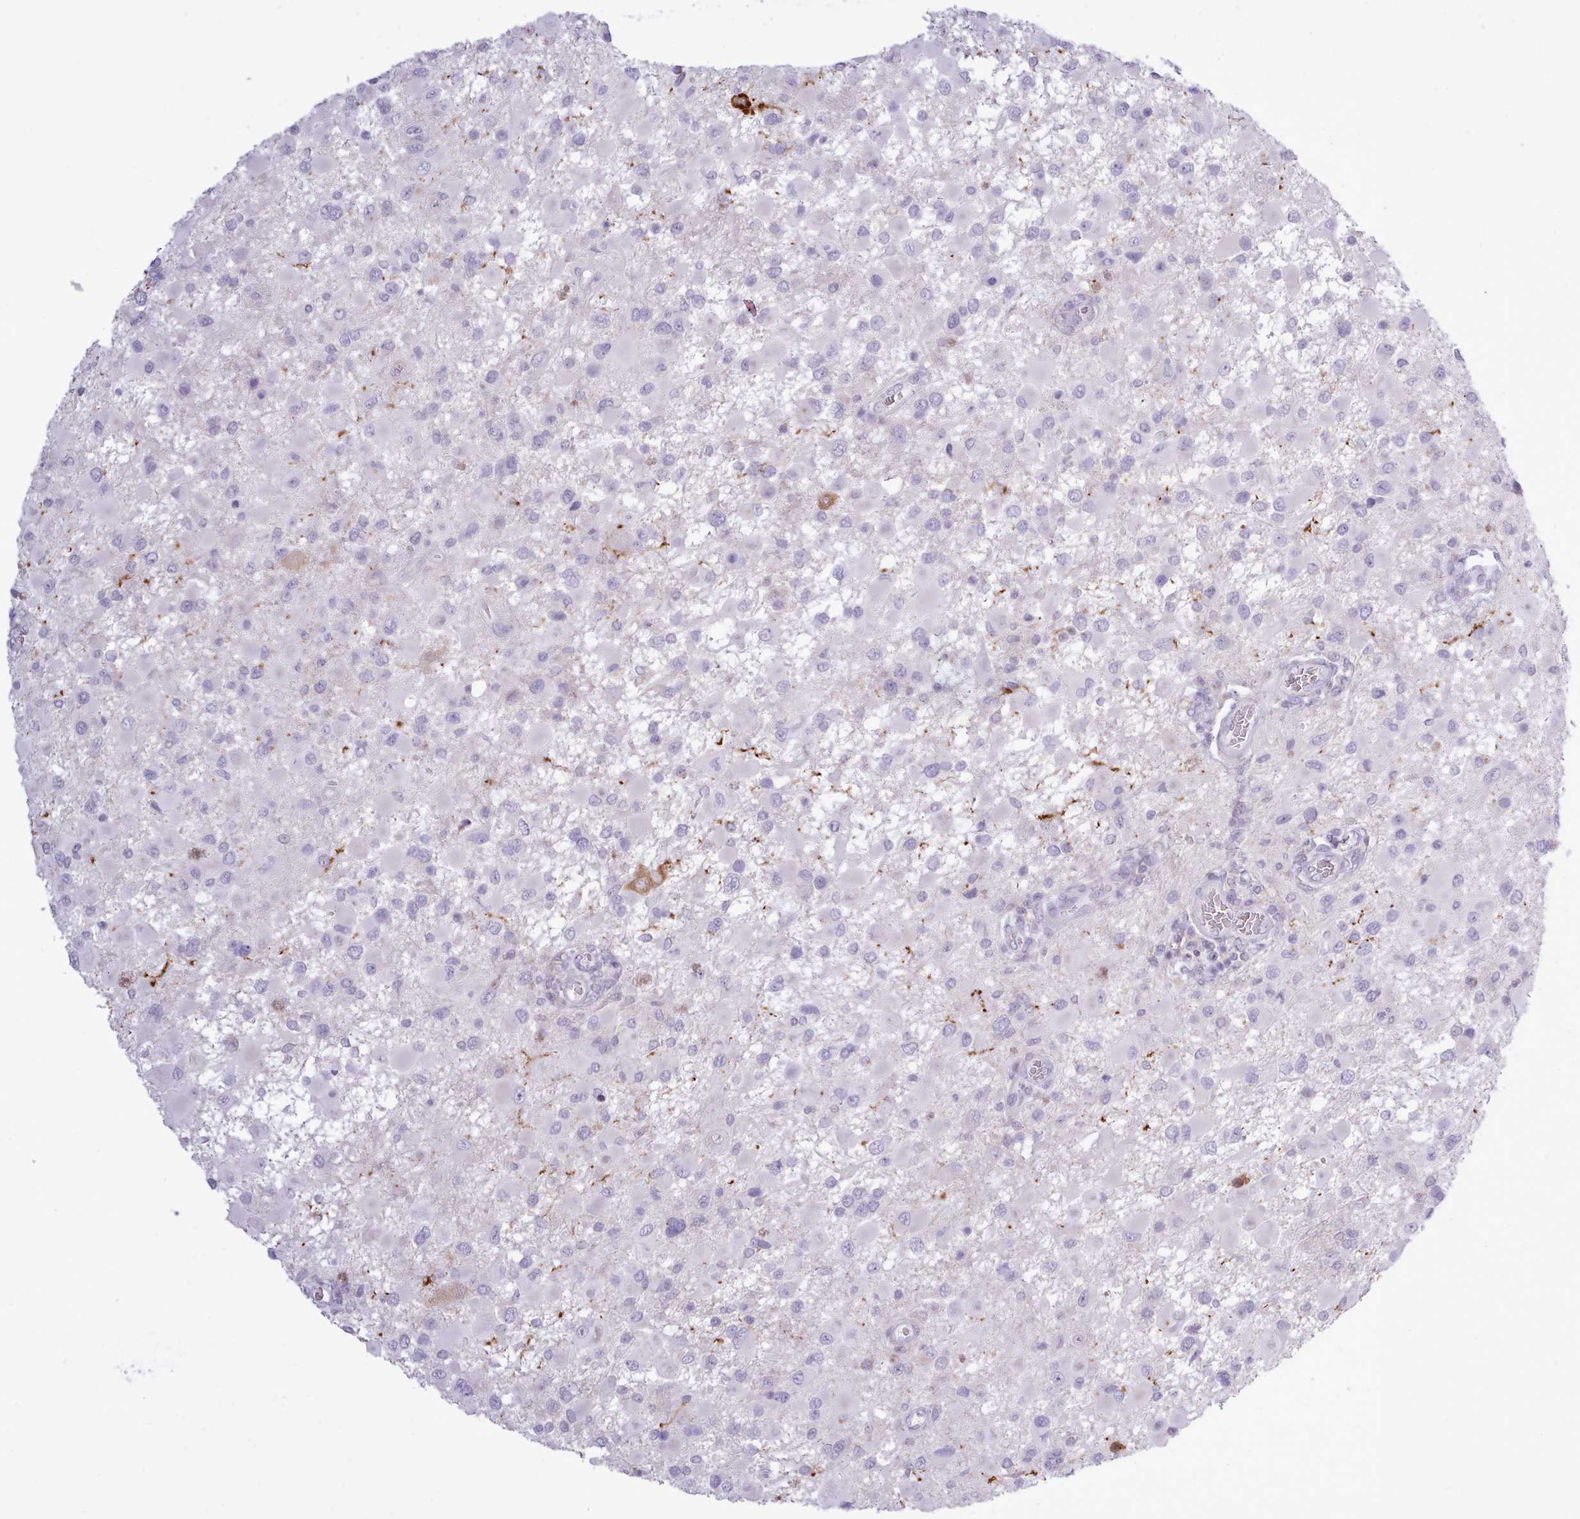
{"staining": {"intensity": "negative", "quantity": "none", "location": "none"}, "tissue": "glioma", "cell_type": "Tumor cells", "image_type": "cancer", "snomed": [{"axis": "morphology", "description": "Glioma, malignant, High grade"}, {"axis": "topography", "description": "Brain"}], "caption": "This image is of malignant glioma (high-grade) stained with immunohistochemistry (IHC) to label a protein in brown with the nuclei are counter-stained blue. There is no positivity in tumor cells. (Brightfield microscopy of DAB (3,3'-diaminobenzidine) IHC at high magnification).", "gene": "BDKRB2", "patient": {"sex": "male", "age": 53}}